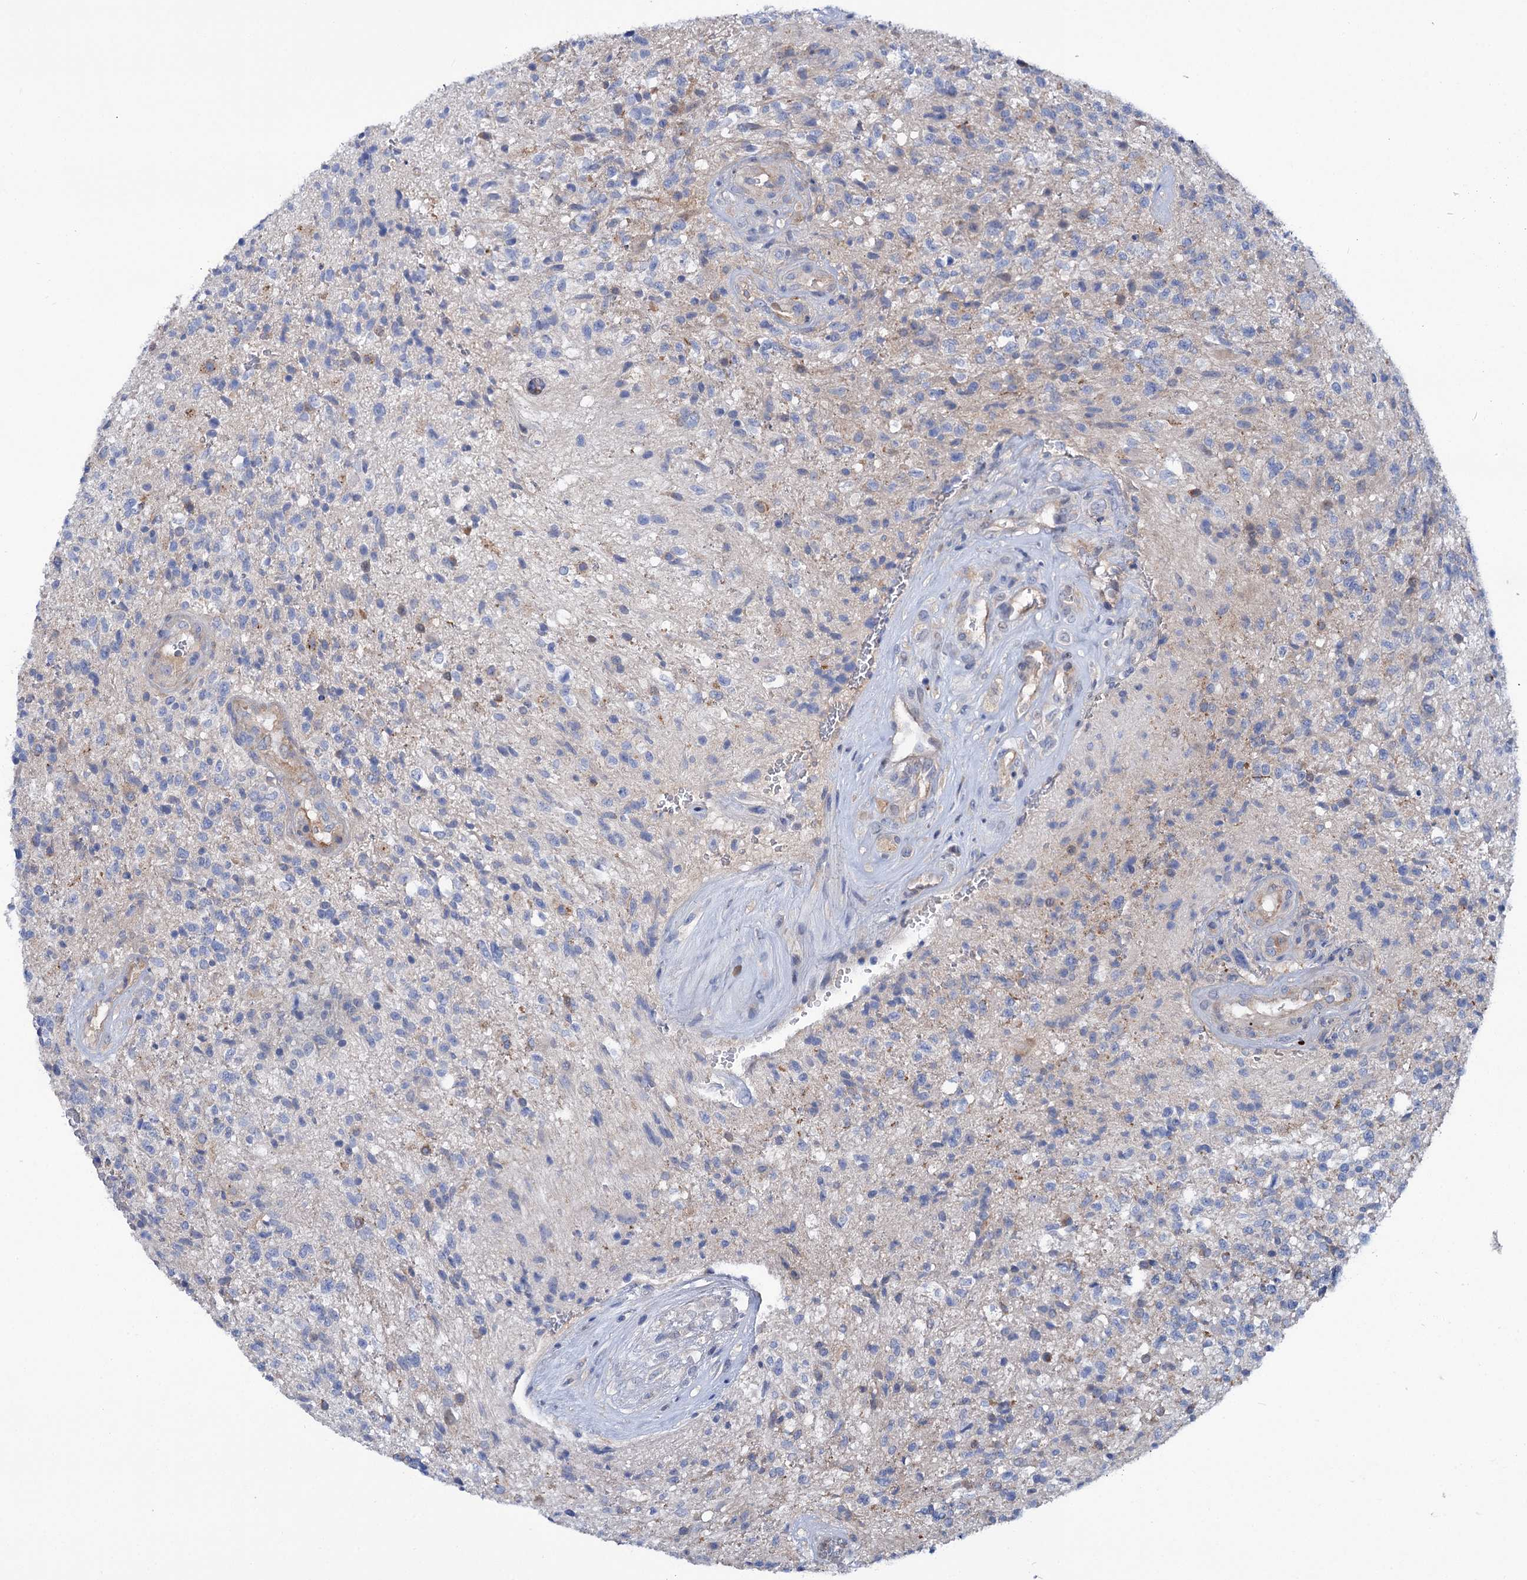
{"staining": {"intensity": "negative", "quantity": "none", "location": "none"}, "tissue": "glioma", "cell_type": "Tumor cells", "image_type": "cancer", "snomed": [{"axis": "morphology", "description": "Glioma, malignant, High grade"}, {"axis": "topography", "description": "Brain"}], "caption": "Immunohistochemistry of glioma displays no staining in tumor cells.", "gene": "TRIM55", "patient": {"sex": "male", "age": 56}}